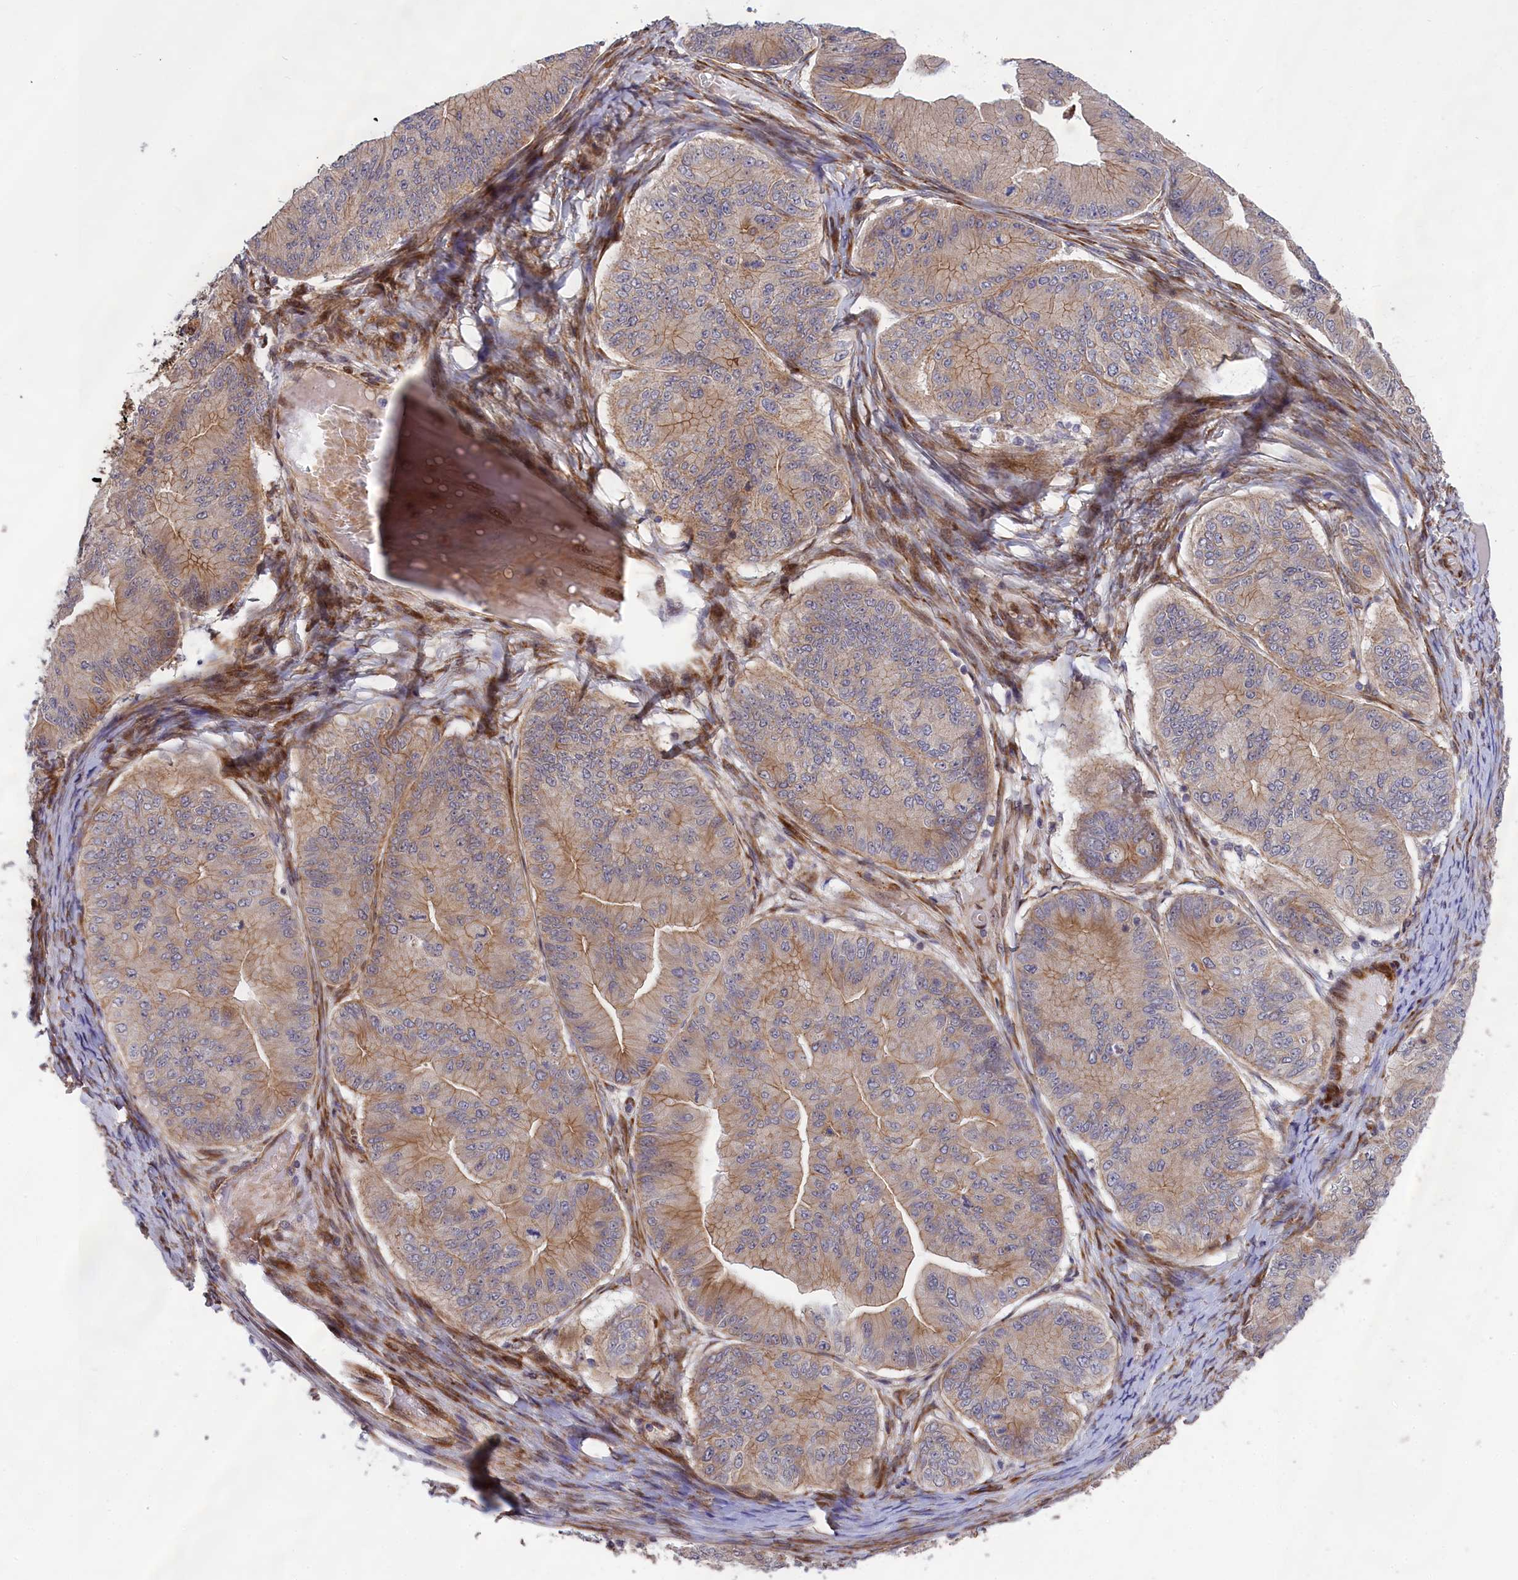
{"staining": {"intensity": "moderate", "quantity": "25%-75%", "location": "cytoplasmic/membranous"}, "tissue": "ovarian cancer", "cell_type": "Tumor cells", "image_type": "cancer", "snomed": [{"axis": "morphology", "description": "Cystadenocarcinoma, mucinous, NOS"}, {"axis": "topography", "description": "Ovary"}], "caption": "Immunohistochemical staining of human ovarian cancer (mucinous cystadenocarcinoma) demonstrates medium levels of moderate cytoplasmic/membranous expression in approximately 25%-75% of tumor cells.", "gene": "DDX60L", "patient": {"sex": "female", "age": 61}}